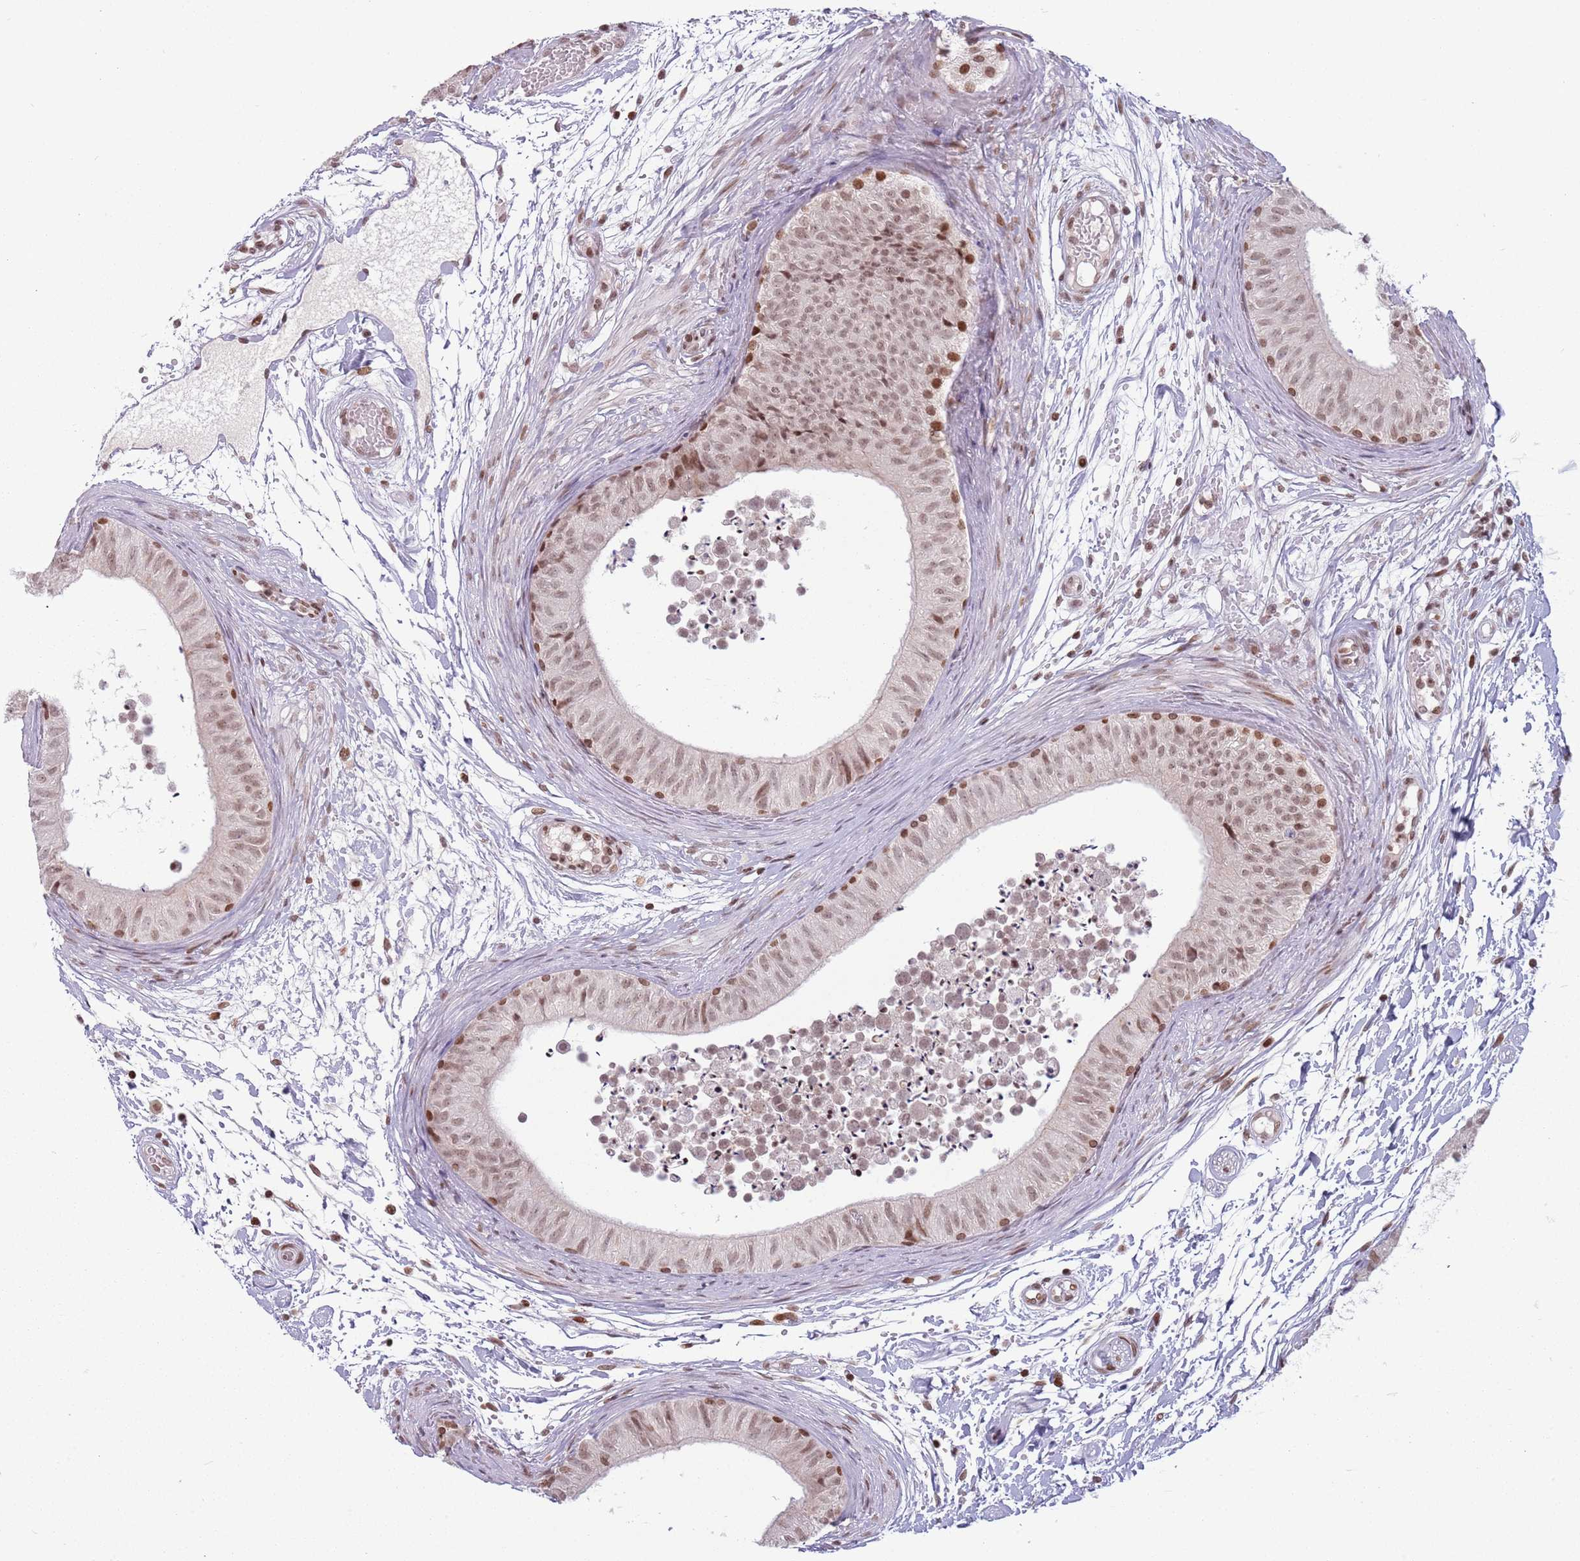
{"staining": {"intensity": "moderate", "quantity": ">75%", "location": "nuclear"}, "tissue": "epididymis", "cell_type": "Glandular cells", "image_type": "normal", "snomed": [{"axis": "morphology", "description": "Normal tissue, NOS"}, {"axis": "topography", "description": "Epididymis"}], "caption": "Moderate nuclear protein staining is appreciated in approximately >75% of glandular cells in epididymis. The protein of interest is stained brown, and the nuclei are stained in blue (DAB (3,3'-diaminobenzidine) IHC with brightfield microscopy, high magnification).", "gene": "SH3RF3", "patient": {"sex": "male", "age": 15}}